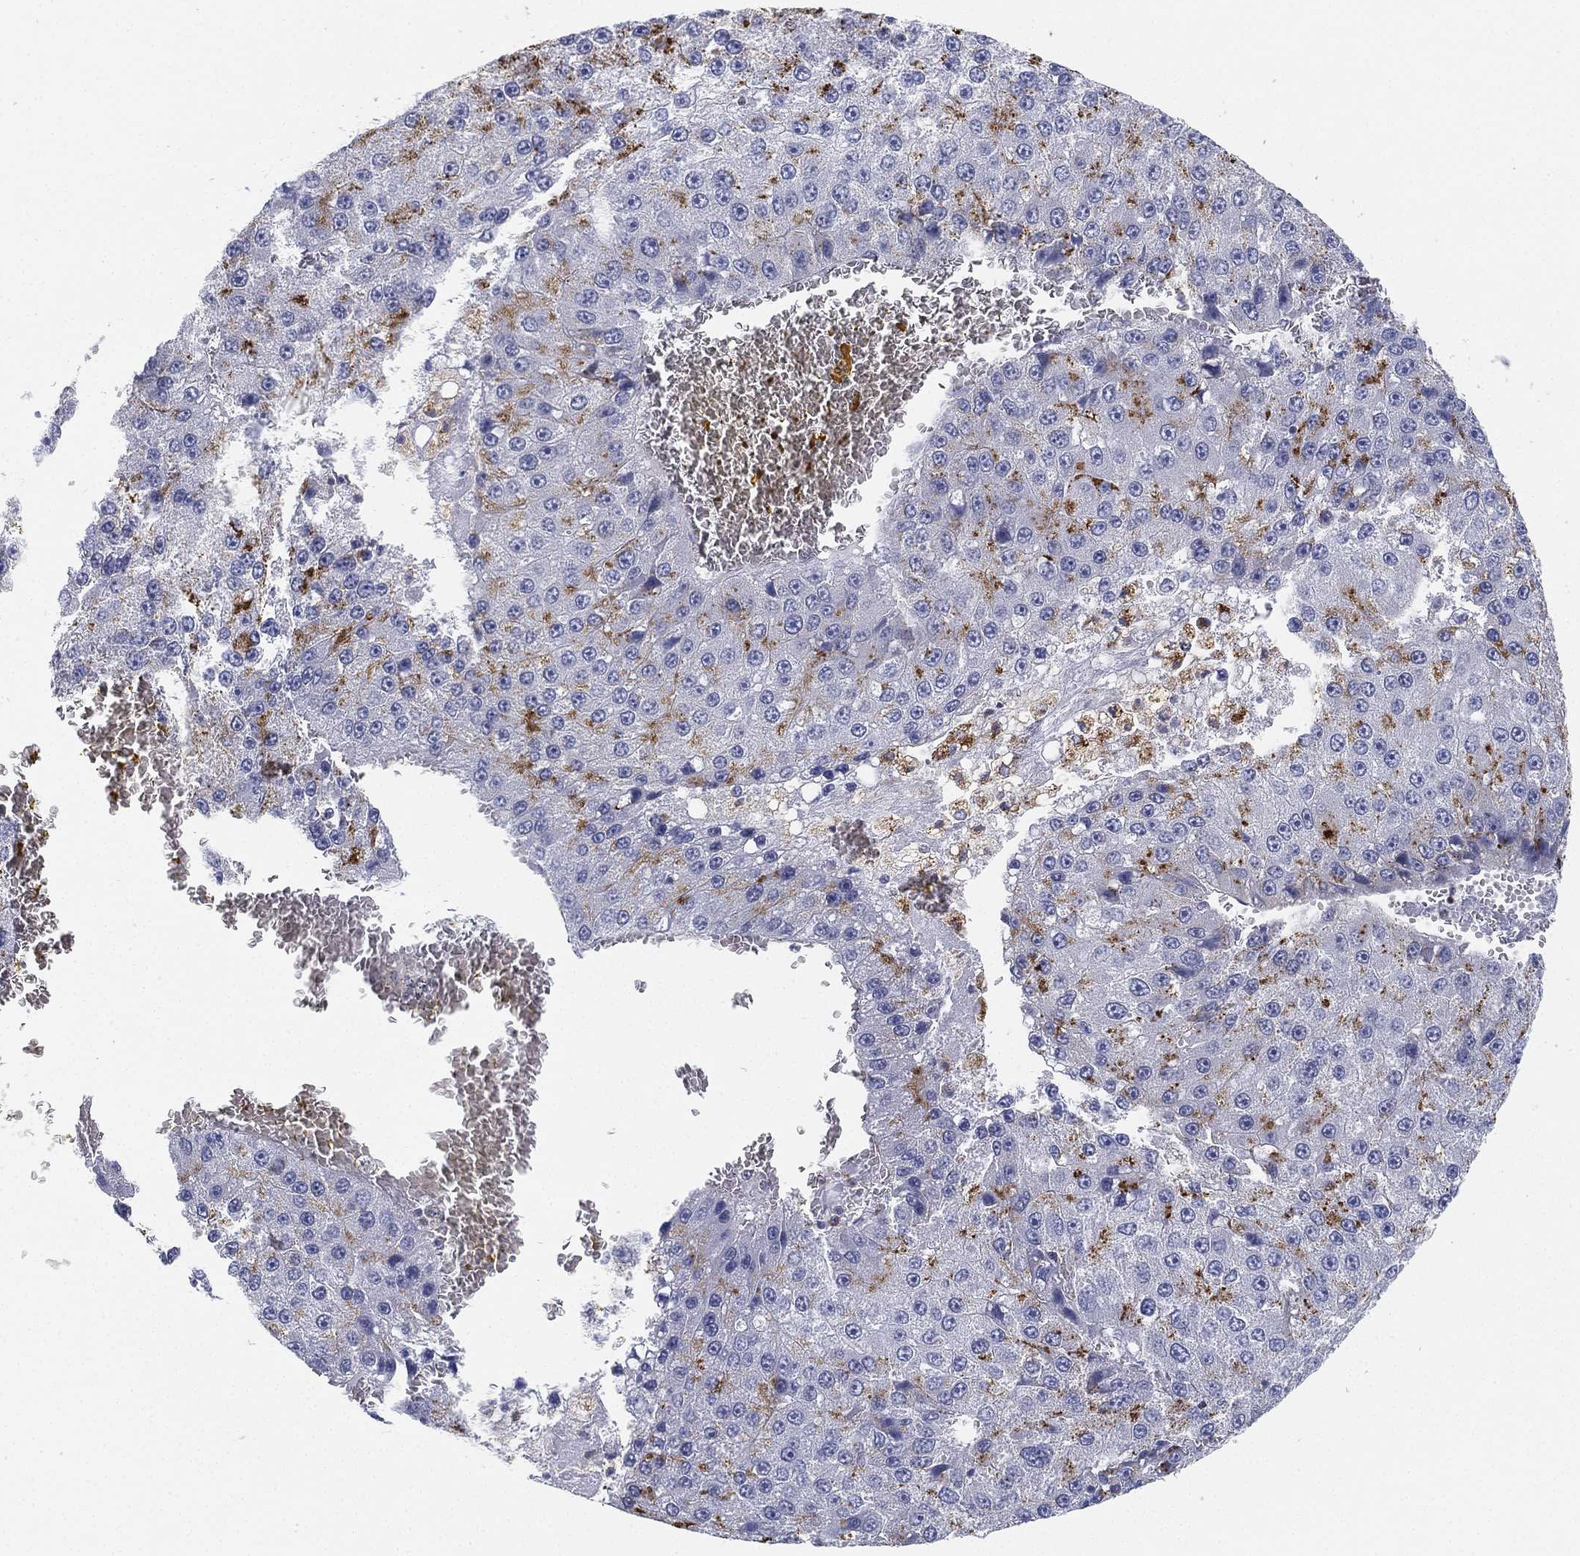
{"staining": {"intensity": "strong", "quantity": "<25%", "location": "cytoplasmic/membranous"}, "tissue": "liver cancer", "cell_type": "Tumor cells", "image_type": "cancer", "snomed": [{"axis": "morphology", "description": "Carcinoma, Hepatocellular, NOS"}, {"axis": "topography", "description": "Liver"}], "caption": "This photomicrograph shows IHC staining of human liver cancer, with medium strong cytoplasmic/membranous positivity in about <25% of tumor cells.", "gene": "NPC2", "patient": {"sex": "female", "age": 73}}